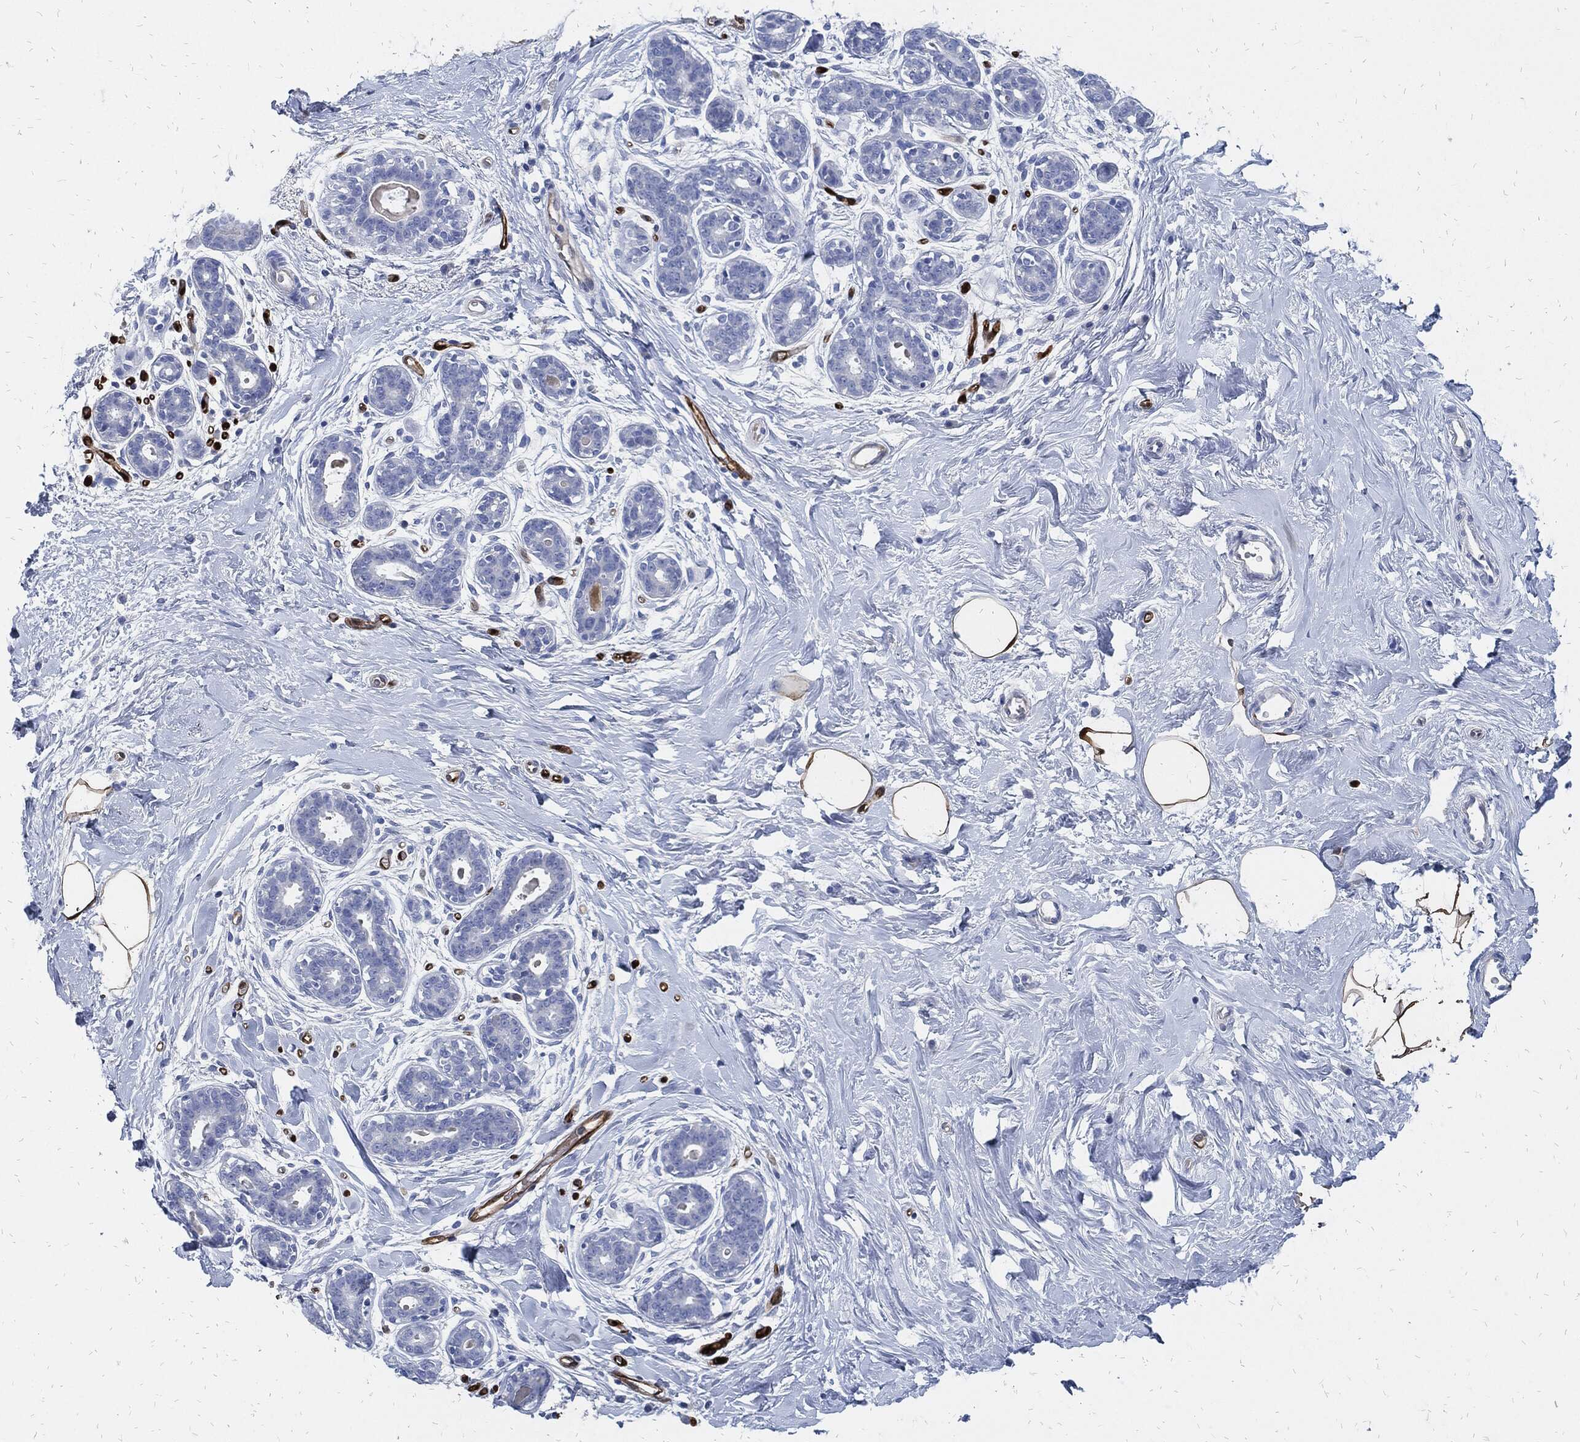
{"staining": {"intensity": "moderate", "quantity": "<25%", "location": "cytoplasmic/membranous"}, "tissue": "breast", "cell_type": "Adipocytes", "image_type": "normal", "snomed": [{"axis": "morphology", "description": "Normal tissue, NOS"}, {"axis": "topography", "description": "Breast"}], "caption": "About <25% of adipocytes in normal human breast show moderate cytoplasmic/membranous protein staining as visualized by brown immunohistochemical staining.", "gene": "FABP4", "patient": {"sex": "female", "age": 43}}